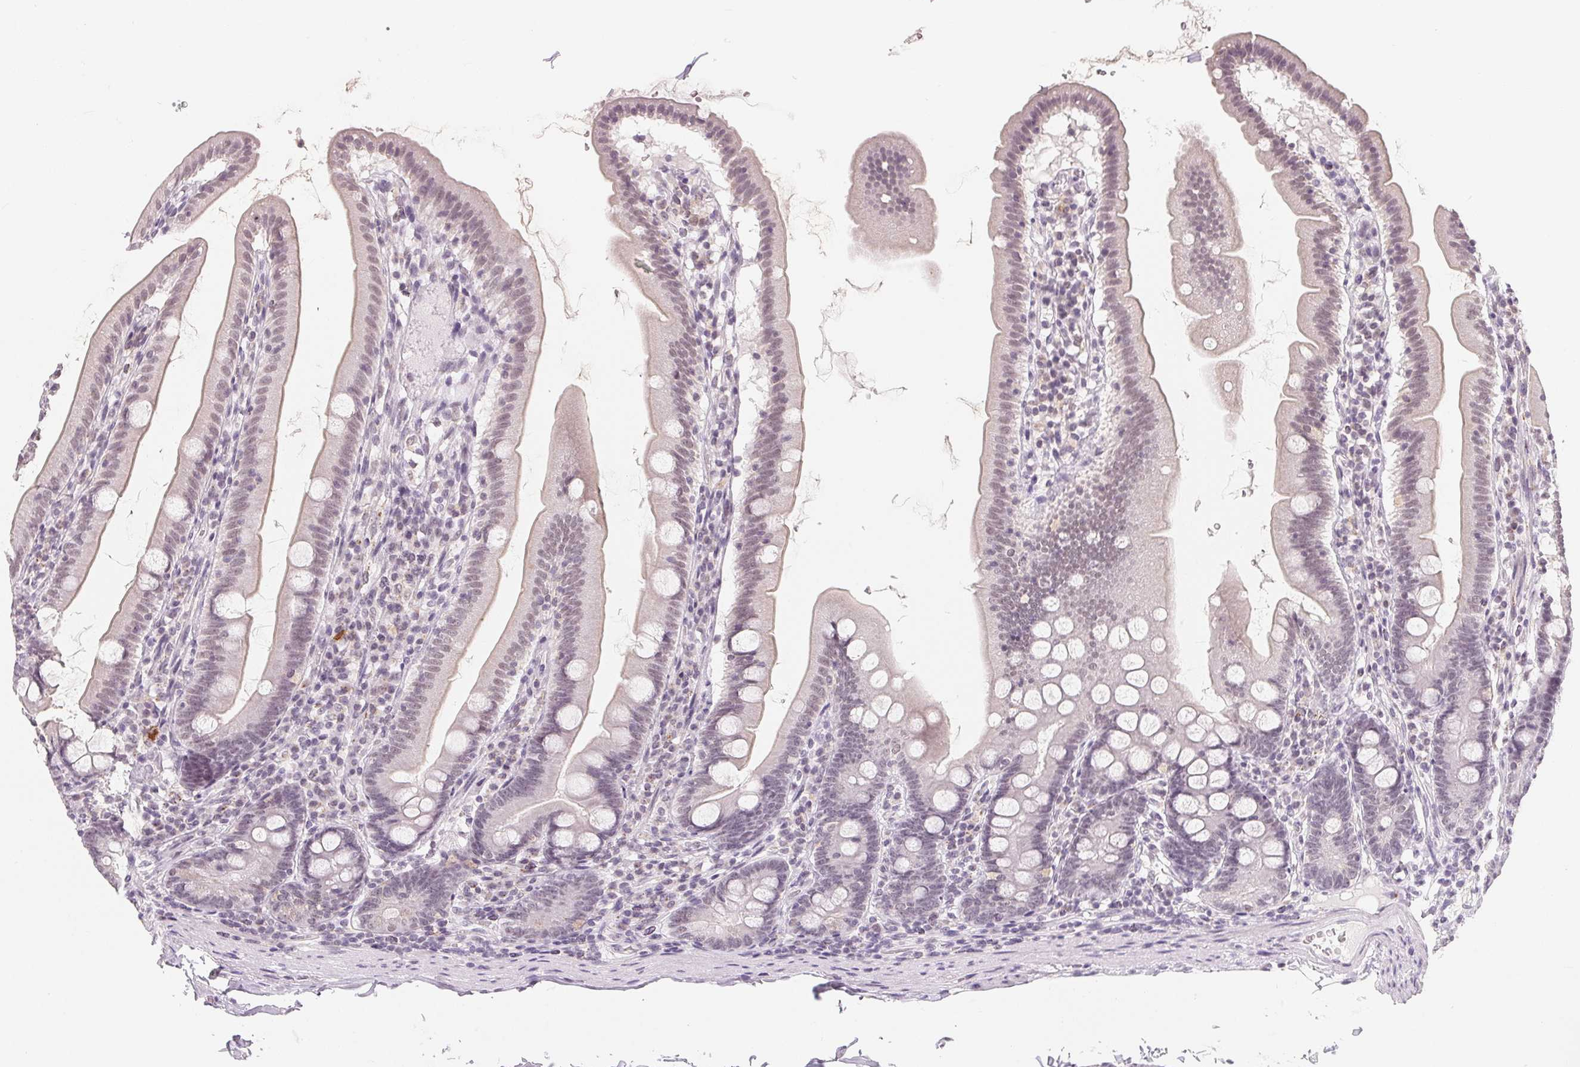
{"staining": {"intensity": "weak", "quantity": "25%-75%", "location": "nuclear"}, "tissue": "duodenum", "cell_type": "Glandular cells", "image_type": "normal", "snomed": [{"axis": "morphology", "description": "Normal tissue, NOS"}, {"axis": "topography", "description": "Duodenum"}], "caption": "Immunohistochemical staining of normal human duodenum exhibits low levels of weak nuclear expression in about 25%-75% of glandular cells. Using DAB (3,3'-diaminobenzidine) (brown) and hematoxylin (blue) stains, captured at high magnification using brightfield microscopy.", "gene": "NXF3", "patient": {"sex": "female", "age": 67}}